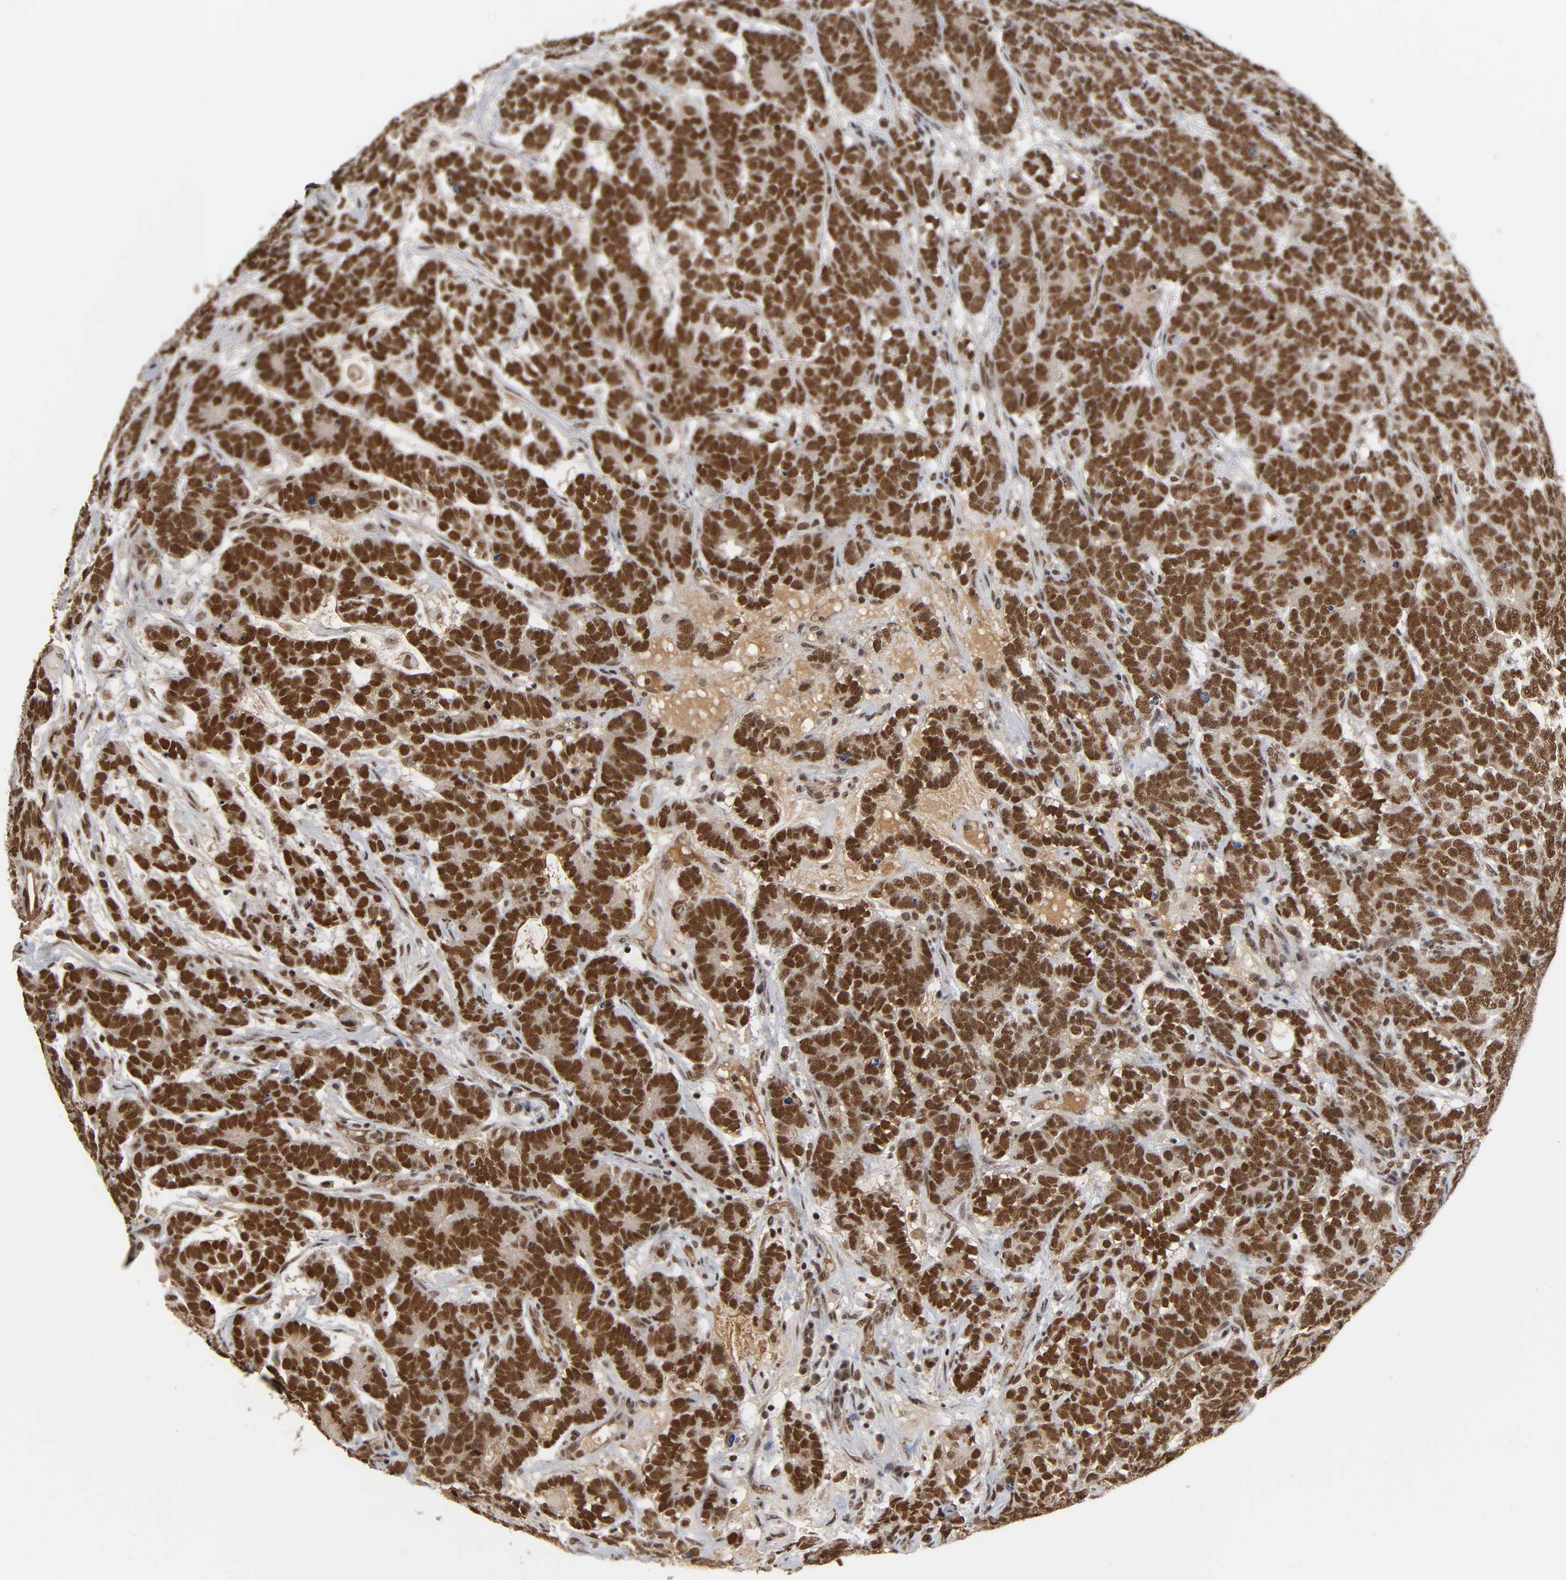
{"staining": {"intensity": "strong", "quantity": ">75%", "location": "cytoplasmic/membranous,nuclear"}, "tissue": "testis cancer", "cell_type": "Tumor cells", "image_type": "cancer", "snomed": [{"axis": "morphology", "description": "Carcinoma, Embryonal, NOS"}, {"axis": "topography", "description": "Testis"}], "caption": "Immunohistochemistry (IHC) (DAB (3,3'-diaminobenzidine)) staining of human embryonal carcinoma (testis) shows strong cytoplasmic/membranous and nuclear protein expression in about >75% of tumor cells. Nuclei are stained in blue.", "gene": "ZNF384", "patient": {"sex": "male", "age": 26}}